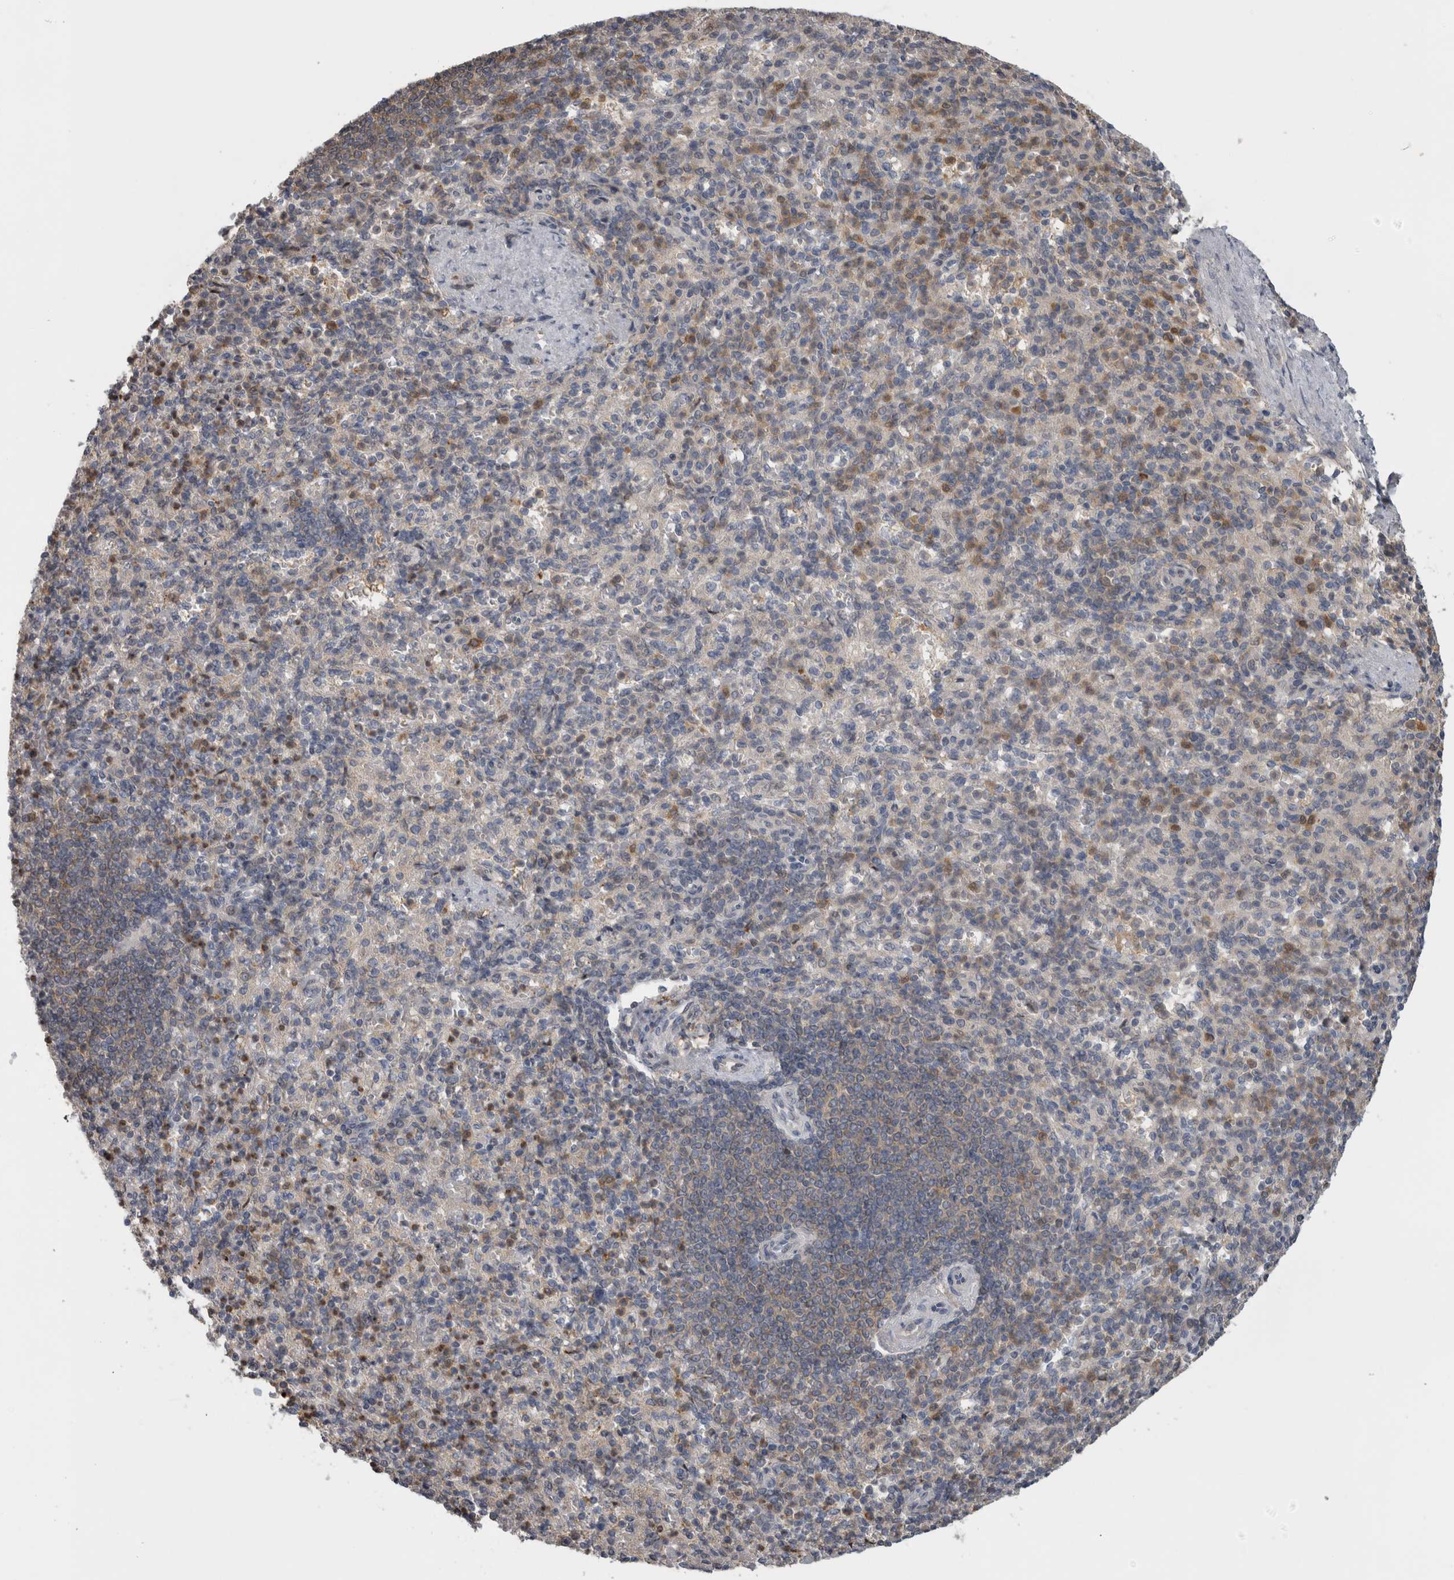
{"staining": {"intensity": "weak", "quantity": "25%-75%", "location": "cytoplasmic/membranous"}, "tissue": "spleen", "cell_type": "Cells in red pulp", "image_type": "normal", "snomed": [{"axis": "morphology", "description": "Normal tissue, NOS"}, {"axis": "topography", "description": "Spleen"}], "caption": "Weak cytoplasmic/membranous expression for a protein is appreciated in about 25%-75% of cells in red pulp of normal spleen using immunohistochemistry.", "gene": "USH1G", "patient": {"sex": "female", "age": 74}}